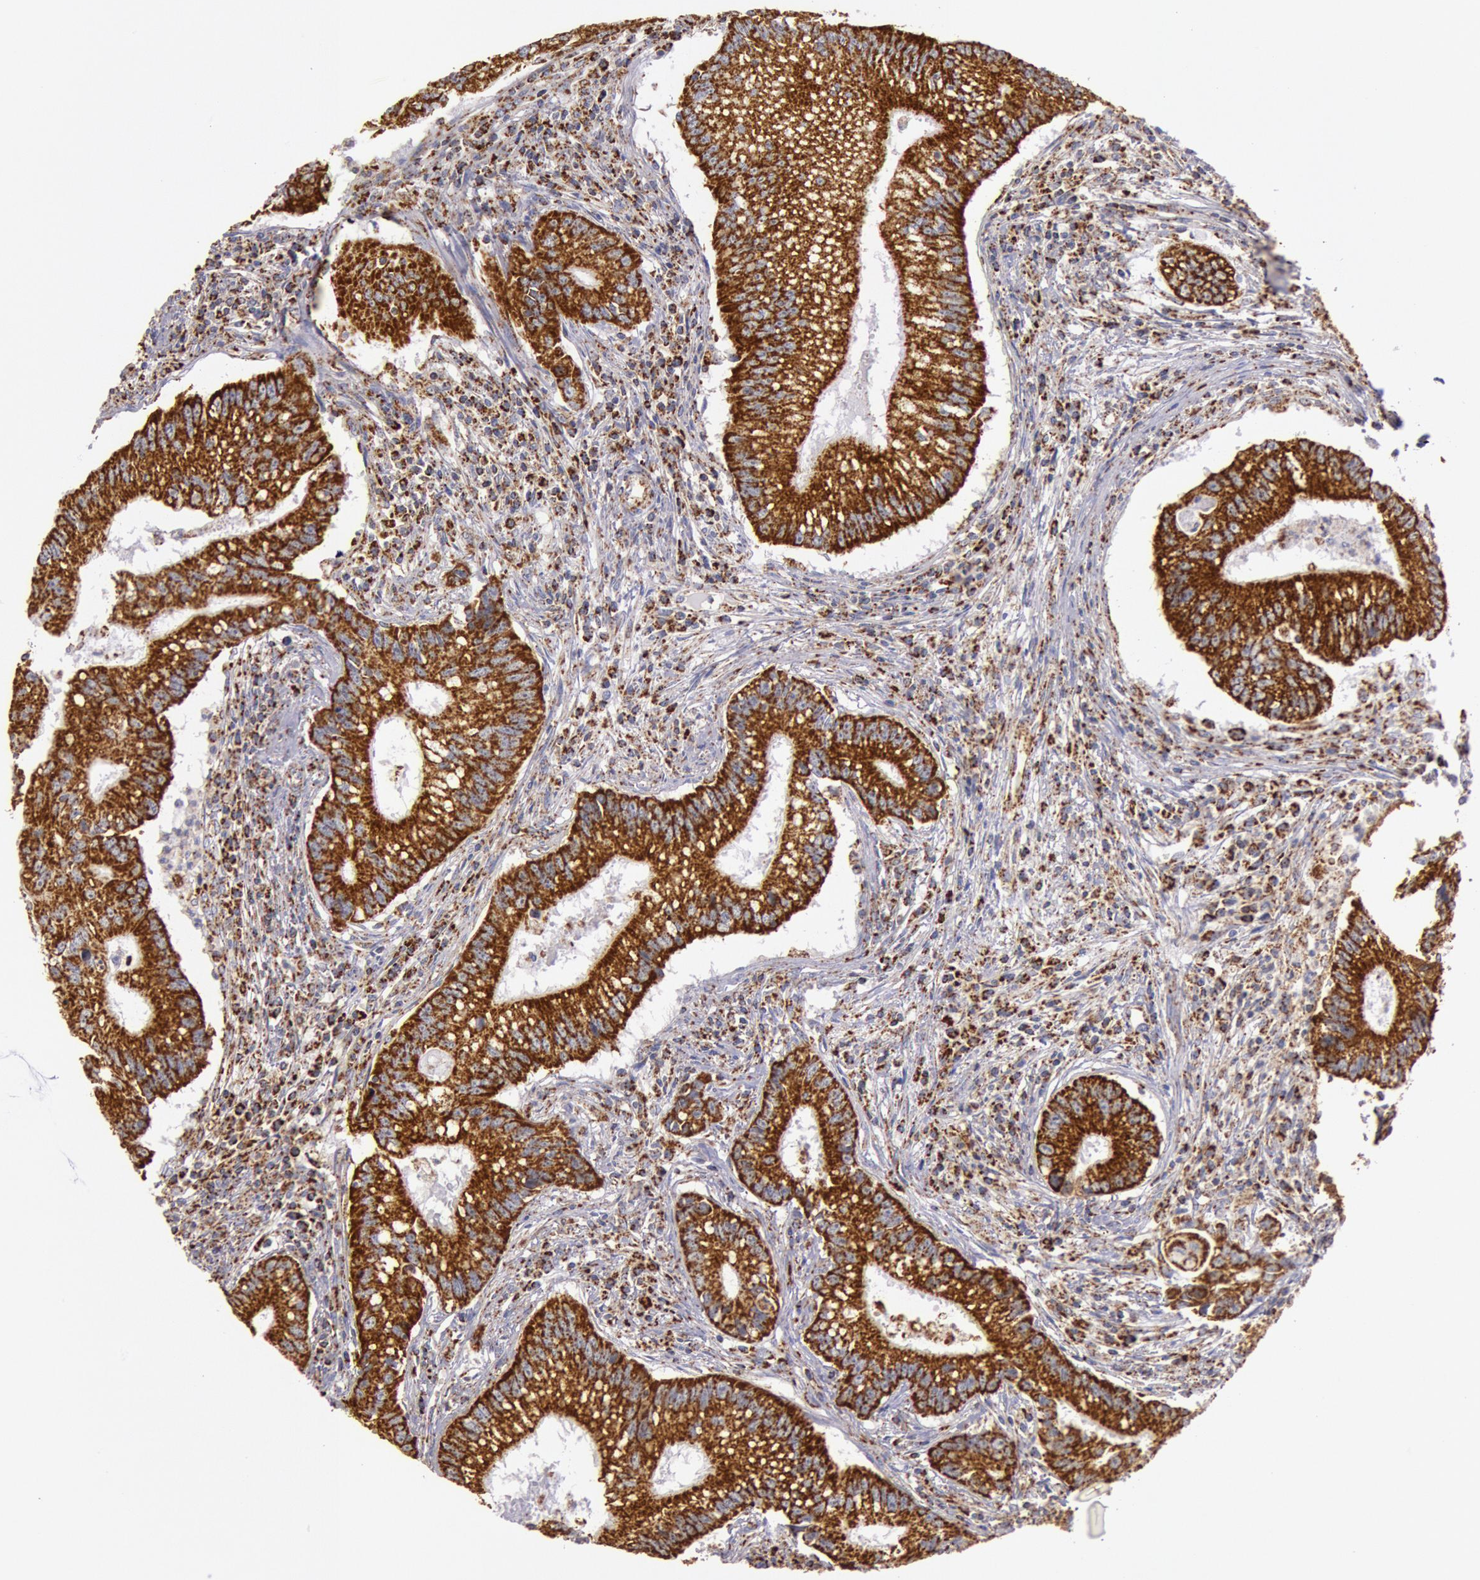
{"staining": {"intensity": "strong", "quantity": ">75%", "location": "cytoplasmic/membranous"}, "tissue": "colorectal cancer", "cell_type": "Tumor cells", "image_type": "cancer", "snomed": [{"axis": "morphology", "description": "Adenocarcinoma, NOS"}, {"axis": "topography", "description": "Rectum"}], "caption": "Protein expression analysis of human adenocarcinoma (colorectal) reveals strong cytoplasmic/membranous staining in about >75% of tumor cells.", "gene": "CYC1", "patient": {"sex": "female", "age": 81}}